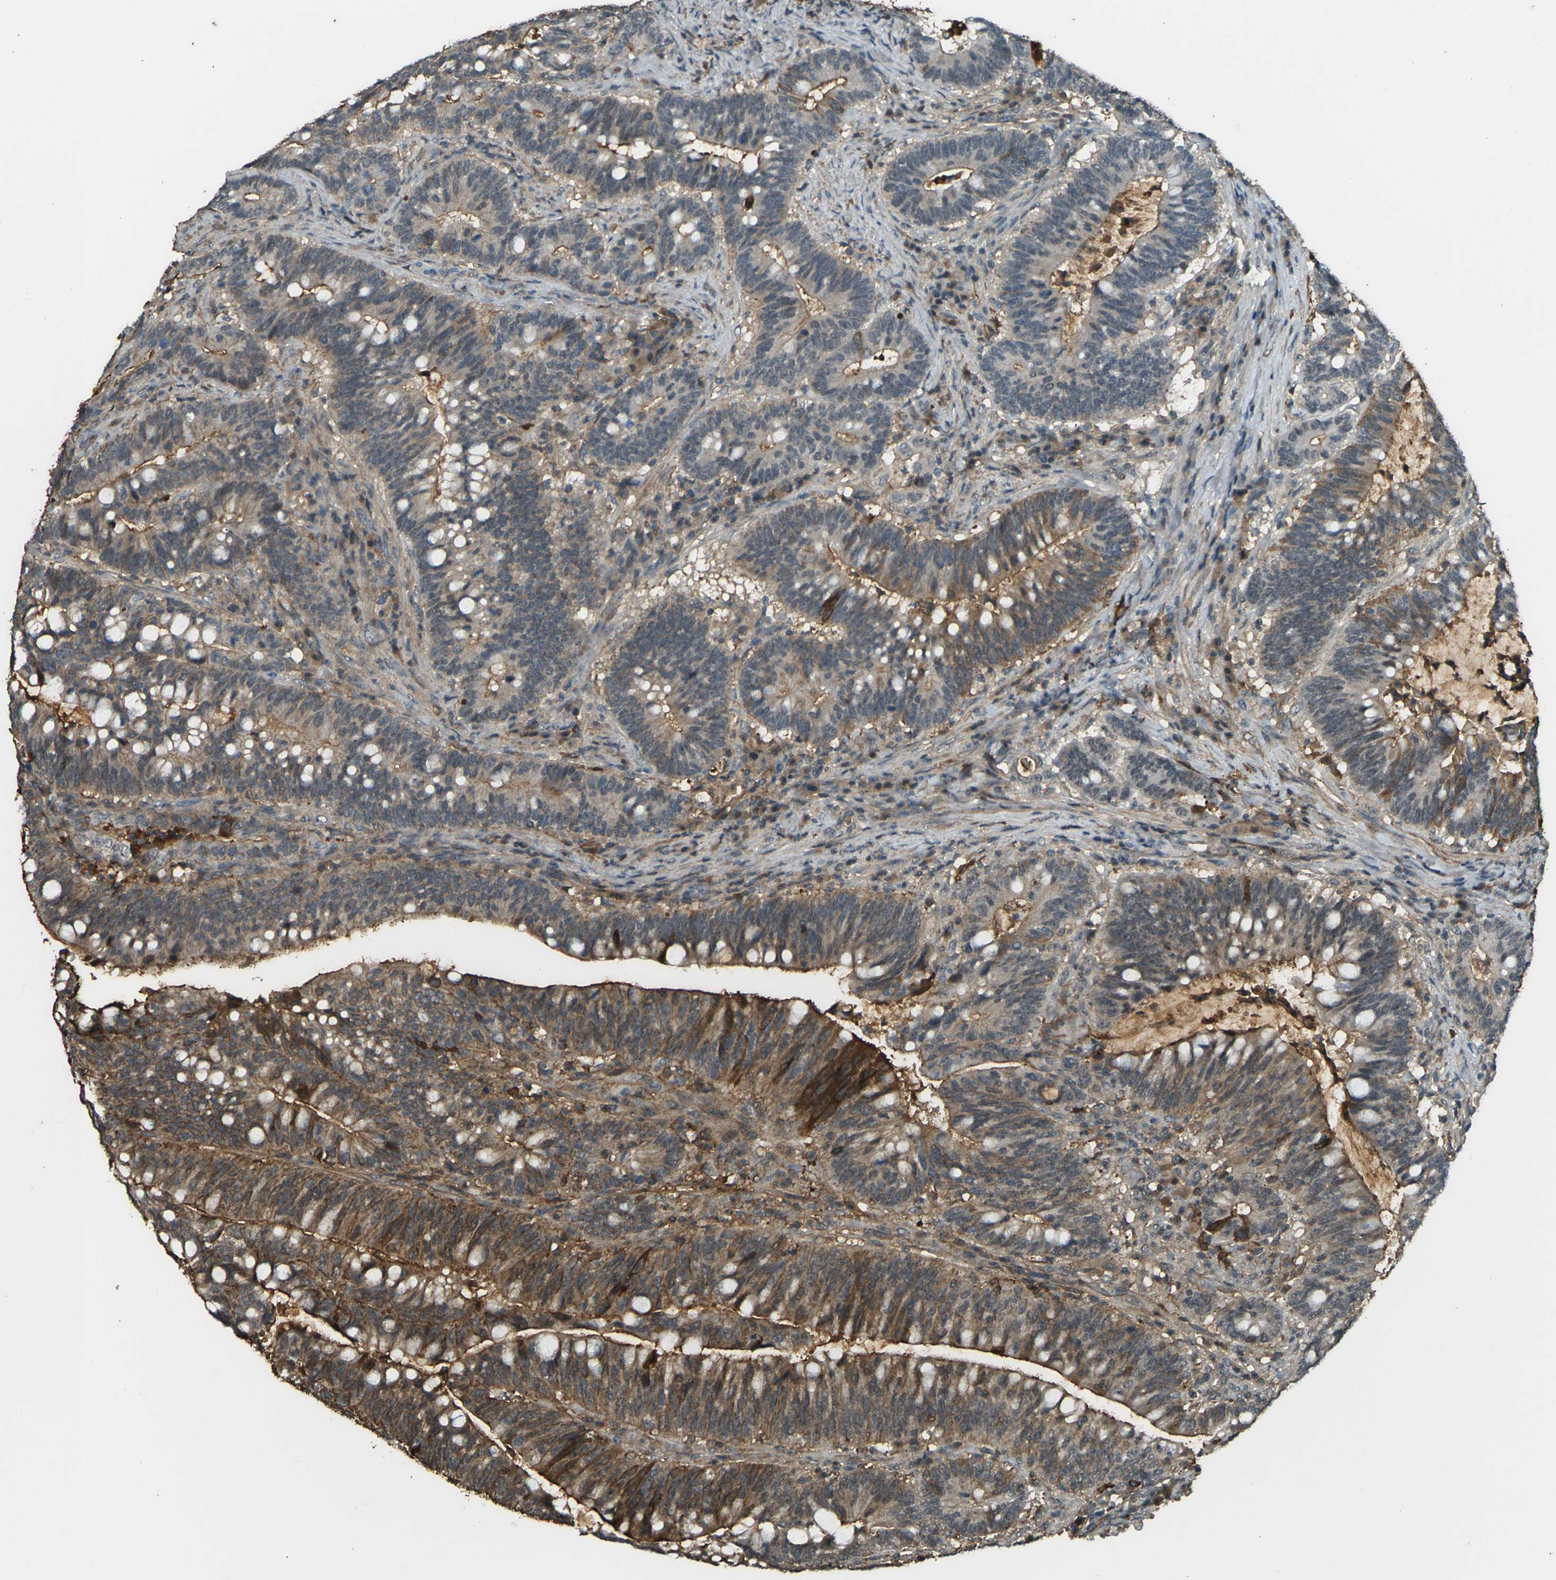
{"staining": {"intensity": "moderate", "quantity": "25%-75%", "location": "cytoplasmic/membranous"}, "tissue": "colorectal cancer", "cell_type": "Tumor cells", "image_type": "cancer", "snomed": [{"axis": "morphology", "description": "Normal tissue, NOS"}, {"axis": "morphology", "description": "Adenocarcinoma, NOS"}, {"axis": "topography", "description": "Colon"}], "caption": "Colorectal cancer stained for a protein displays moderate cytoplasmic/membranous positivity in tumor cells. (IHC, brightfield microscopy, high magnification).", "gene": "CYP1B1", "patient": {"sex": "female", "age": 66}}